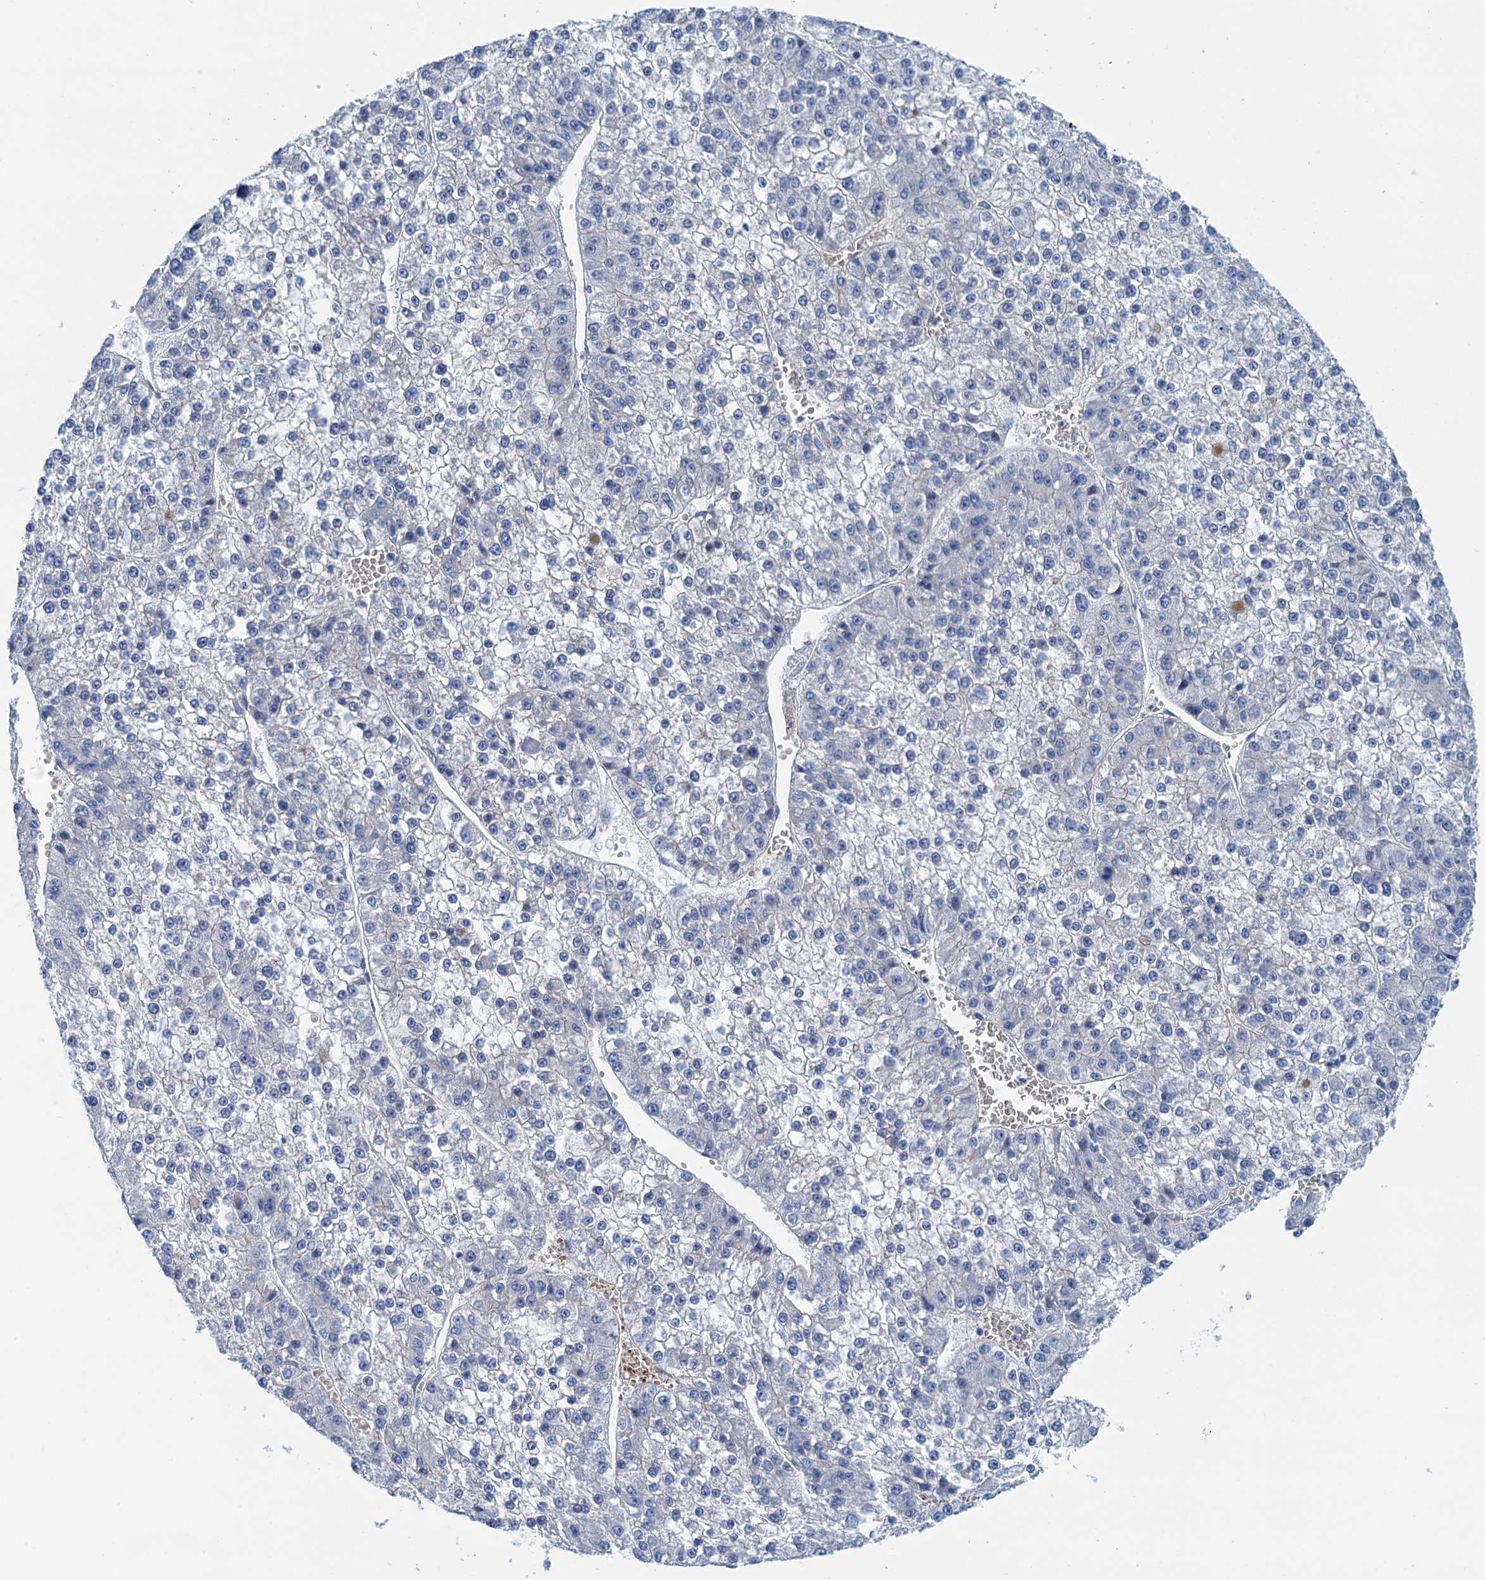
{"staining": {"intensity": "negative", "quantity": "none", "location": "none"}, "tissue": "liver cancer", "cell_type": "Tumor cells", "image_type": "cancer", "snomed": [{"axis": "morphology", "description": "Carcinoma, Hepatocellular, NOS"}, {"axis": "topography", "description": "Liver"}], "caption": "Liver cancer (hepatocellular carcinoma) stained for a protein using immunohistochemistry (IHC) demonstrates no positivity tumor cells.", "gene": "MYADML2", "patient": {"sex": "female", "age": 73}}